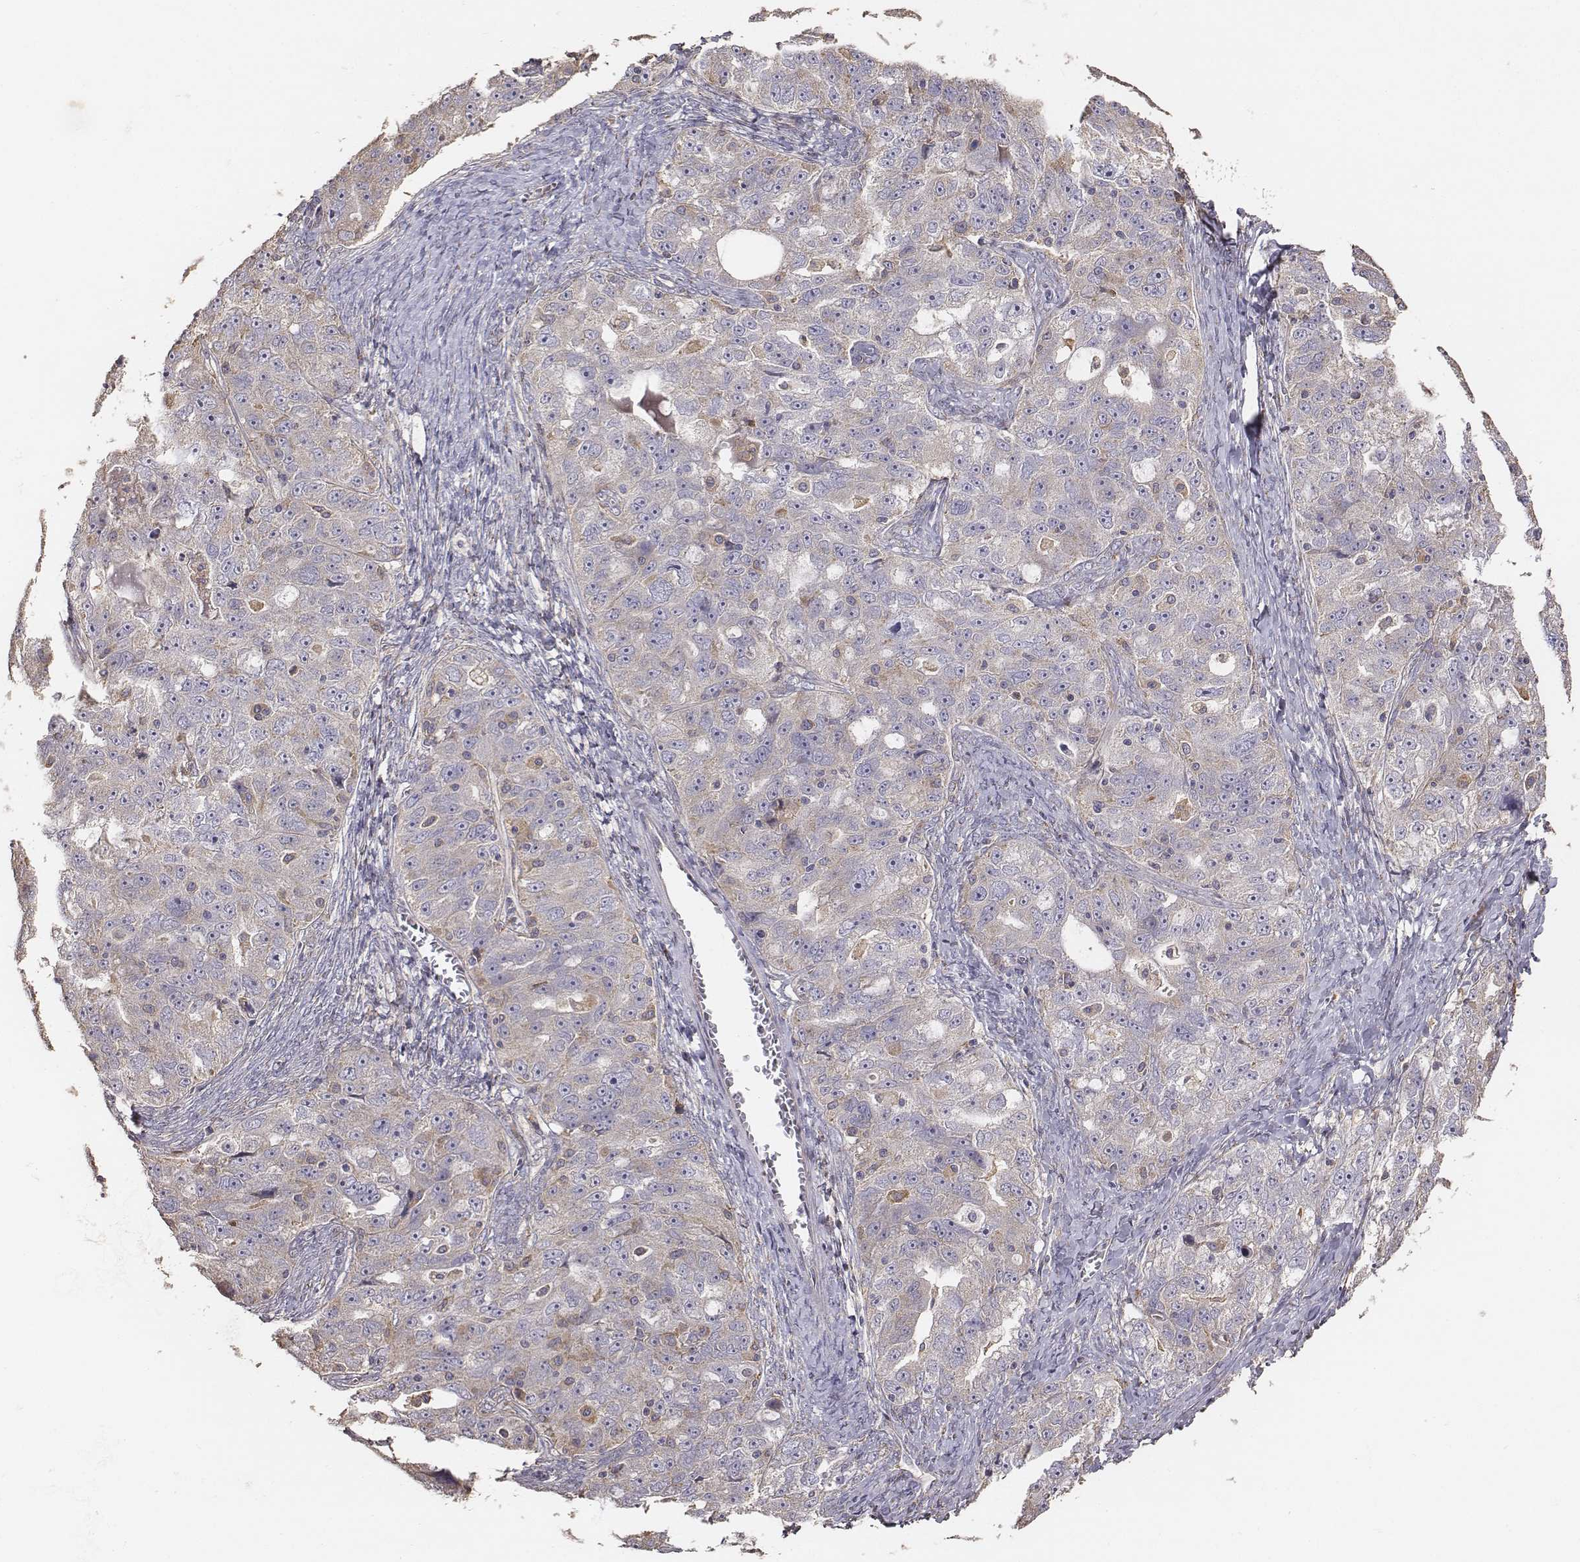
{"staining": {"intensity": "weak", "quantity": "<25%", "location": "cytoplasmic/membranous"}, "tissue": "ovarian cancer", "cell_type": "Tumor cells", "image_type": "cancer", "snomed": [{"axis": "morphology", "description": "Cystadenocarcinoma, serous, NOS"}, {"axis": "topography", "description": "Ovary"}], "caption": "Immunohistochemical staining of human ovarian serous cystadenocarcinoma demonstrates no significant staining in tumor cells. (Brightfield microscopy of DAB immunohistochemistry at high magnification).", "gene": "AP1B1", "patient": {"sex": "female", "age": 51}}